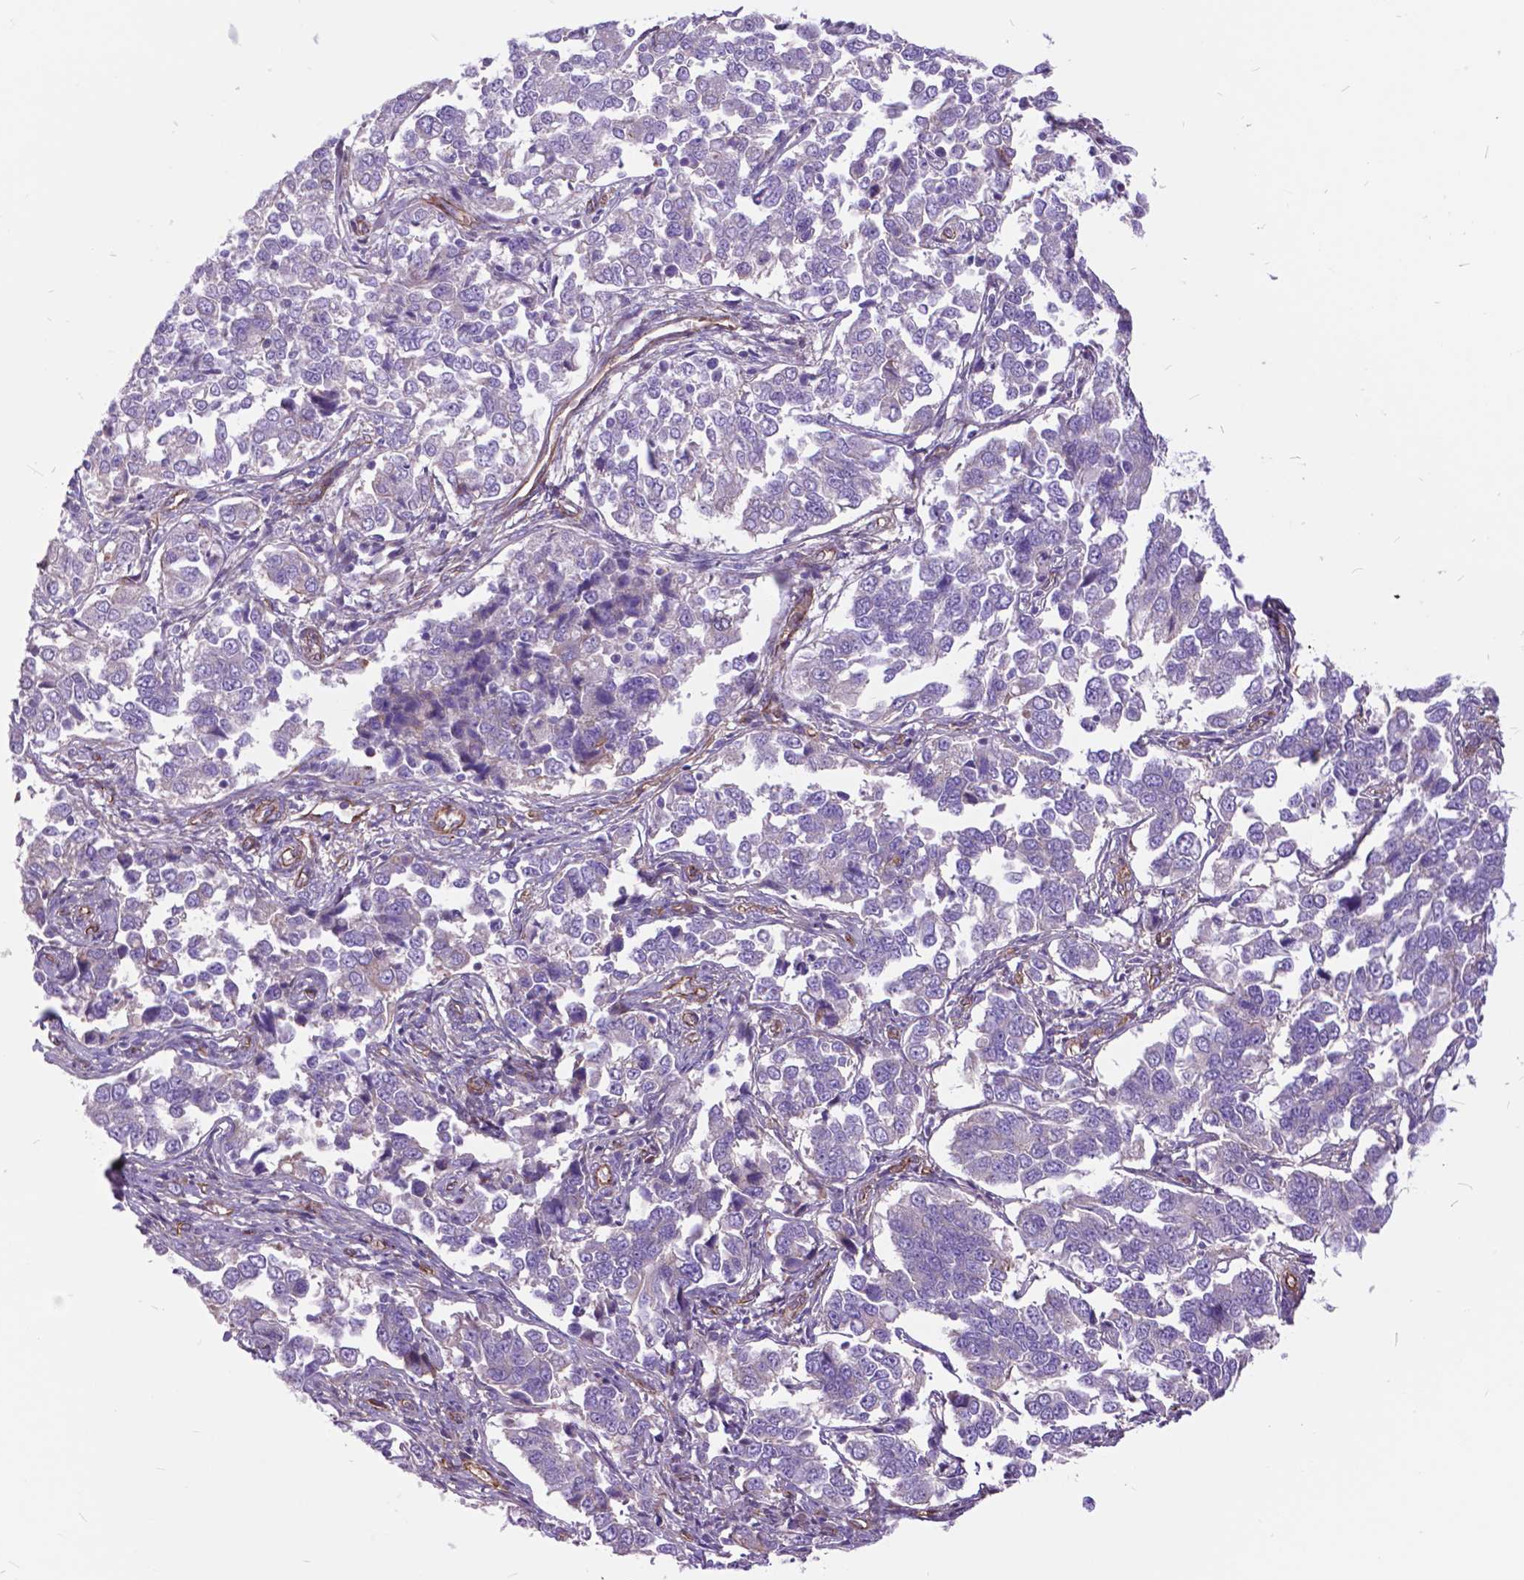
{"staining": {"intensity": "negative", "quantity": "none", "location": "none"}, "tissue": "endometrial cancer", "cell_type": "Tumor cells", "image_type": "cancer", "snomed": [{"axis": "morphology", "description": "Adenocarcinoma, NOS"}, {"axis": "topography", "description": "Endometrium"}], "caption": "The image exhibits no staining of tumor cells in endometrial adenocarcinoma.", "gene": "FLT4", "patient": {"sex": "female", "age": 43}}